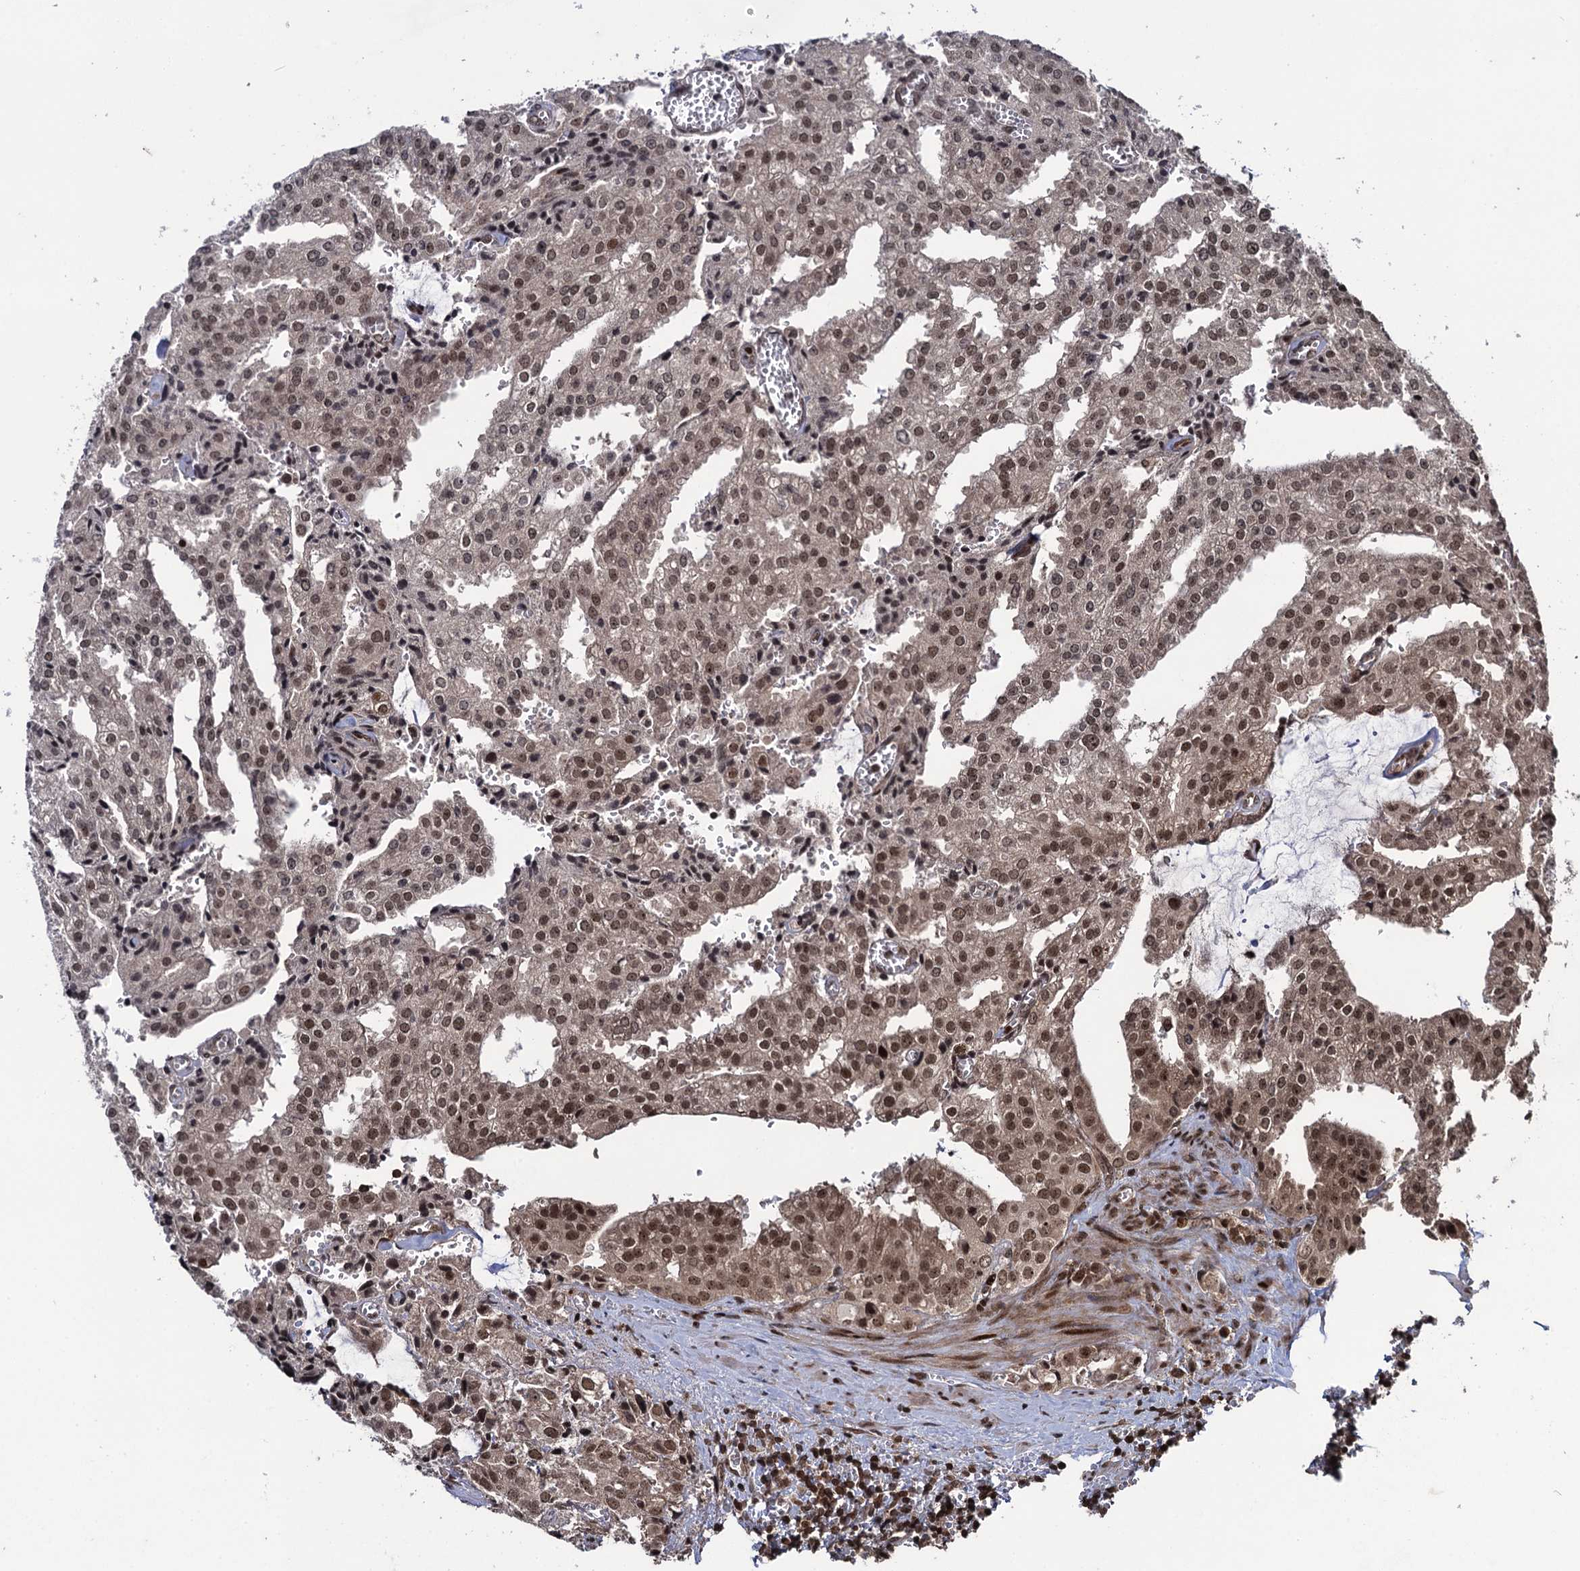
{"staining": {"intensity": "moderate", "quantity": ">75%", "location": "nuclear"}, "tissue": "prostate cancer", "cell_type": "Tumor cells", "image_type": "cancer", "snomed": [{"axis": "morphology", "description": "Adenocarcinoma, High grade"}, {"axis": "topography", "description": "Prostate"}], "caption": "IHC image of human prostate high-grade adenocarcinoma stained for a protein (brown), which exhibits medium levels of moderate nuclear staining in approximately >75% of tumor cells.", "gene": "ZNF169", "patient": {"sex": "male", "age": 68}}